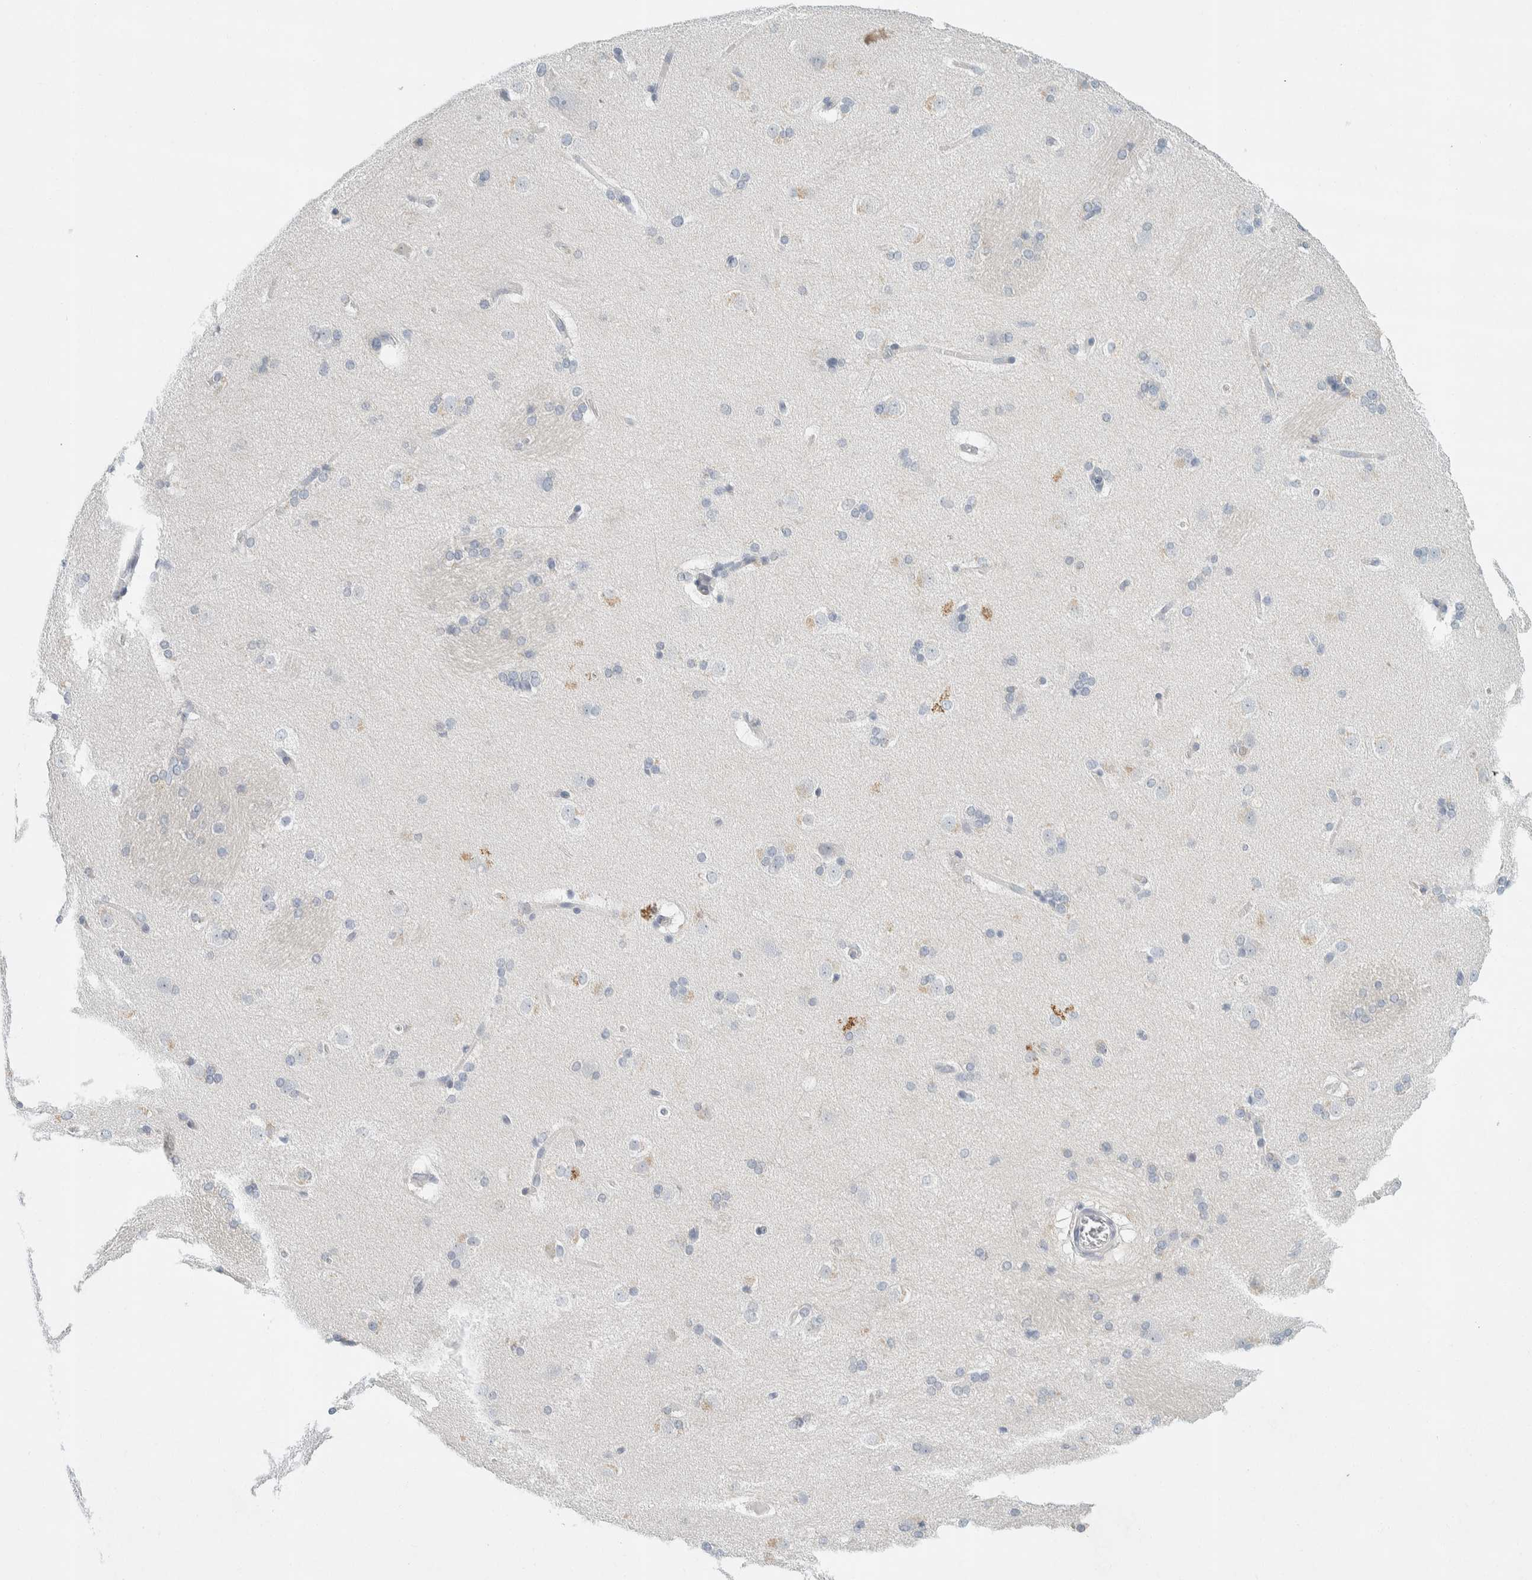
{"staining": {"intensity": "negative", "quantity": "none", "location": "none"}, "tissue": "caudate", "cell_type": "Glial cells", "image_type": "normal", "snomed": [{"axis": "morphology", "description": "Normal tissue, NOS"}, {"axis": "topography", "description": "Lateral ventricle wall"}], "caption": "High magnification brightfield microscopy of unremarkable caudate stained with DAB (brown) and counterstained with hematoxylin (blue): glial cells show no significant expression.", "gene": "ALOX12B", "patient": {"sex": "female", "age": 19}}